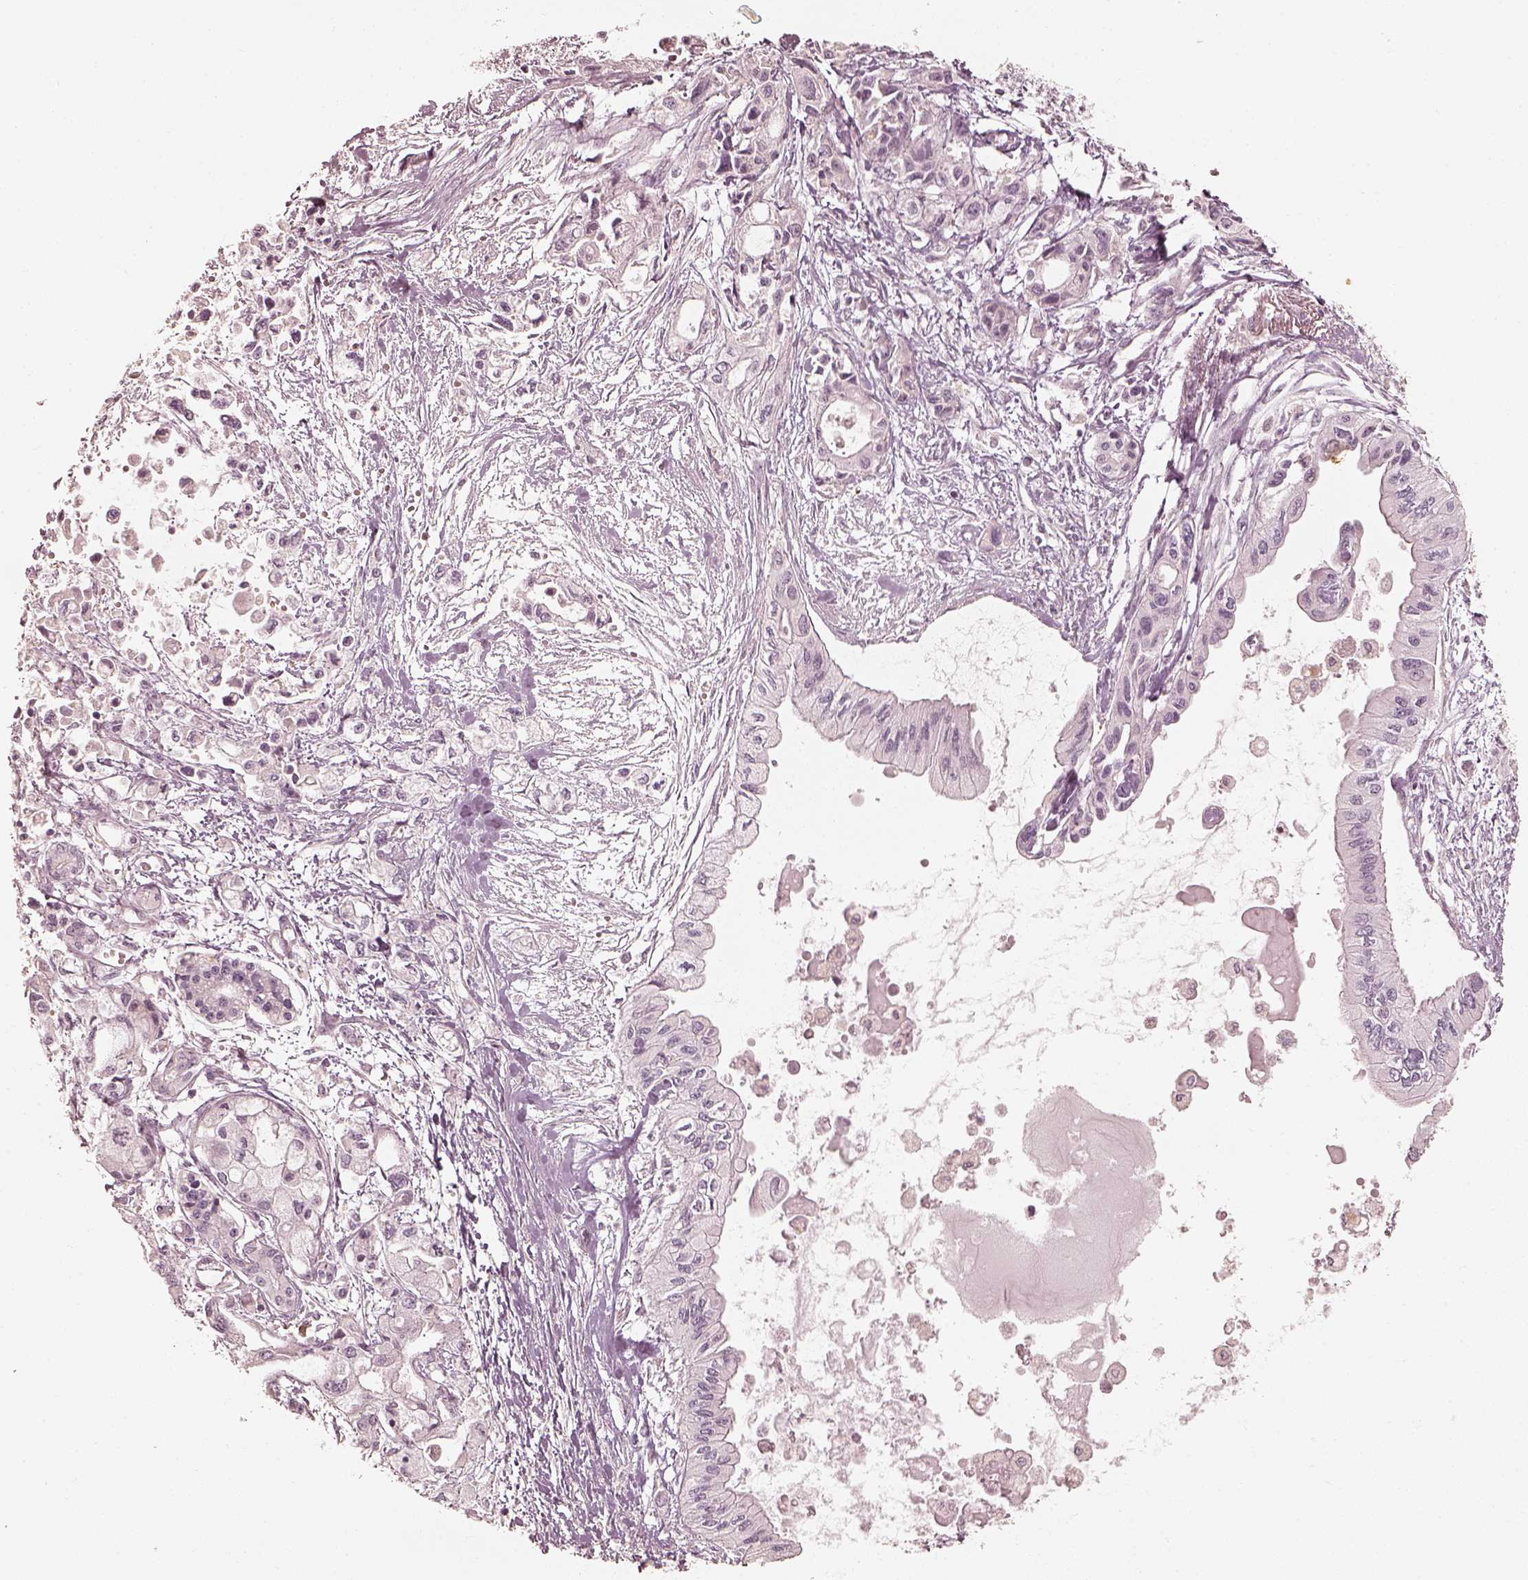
{"staining": {"intensity": "negative", "quantity": "none", "location": "none"}, "tissue": "pancreatic cancer", "cell_type": "Tumor cells", "image_type": "cancer", "snomed": [{"axis": "morphology", "description": "Adenocarcinoma, NOS"}, {"axis": "topography", "description": "Pancreas"}], "caption": "Pancreatic cancer (adenocarcinoma) was stained to show a protein in brown. There is no significant staining in tumor cells.", "gene": "FMNL2", "patient": {"sex": "female", "age": 61}}